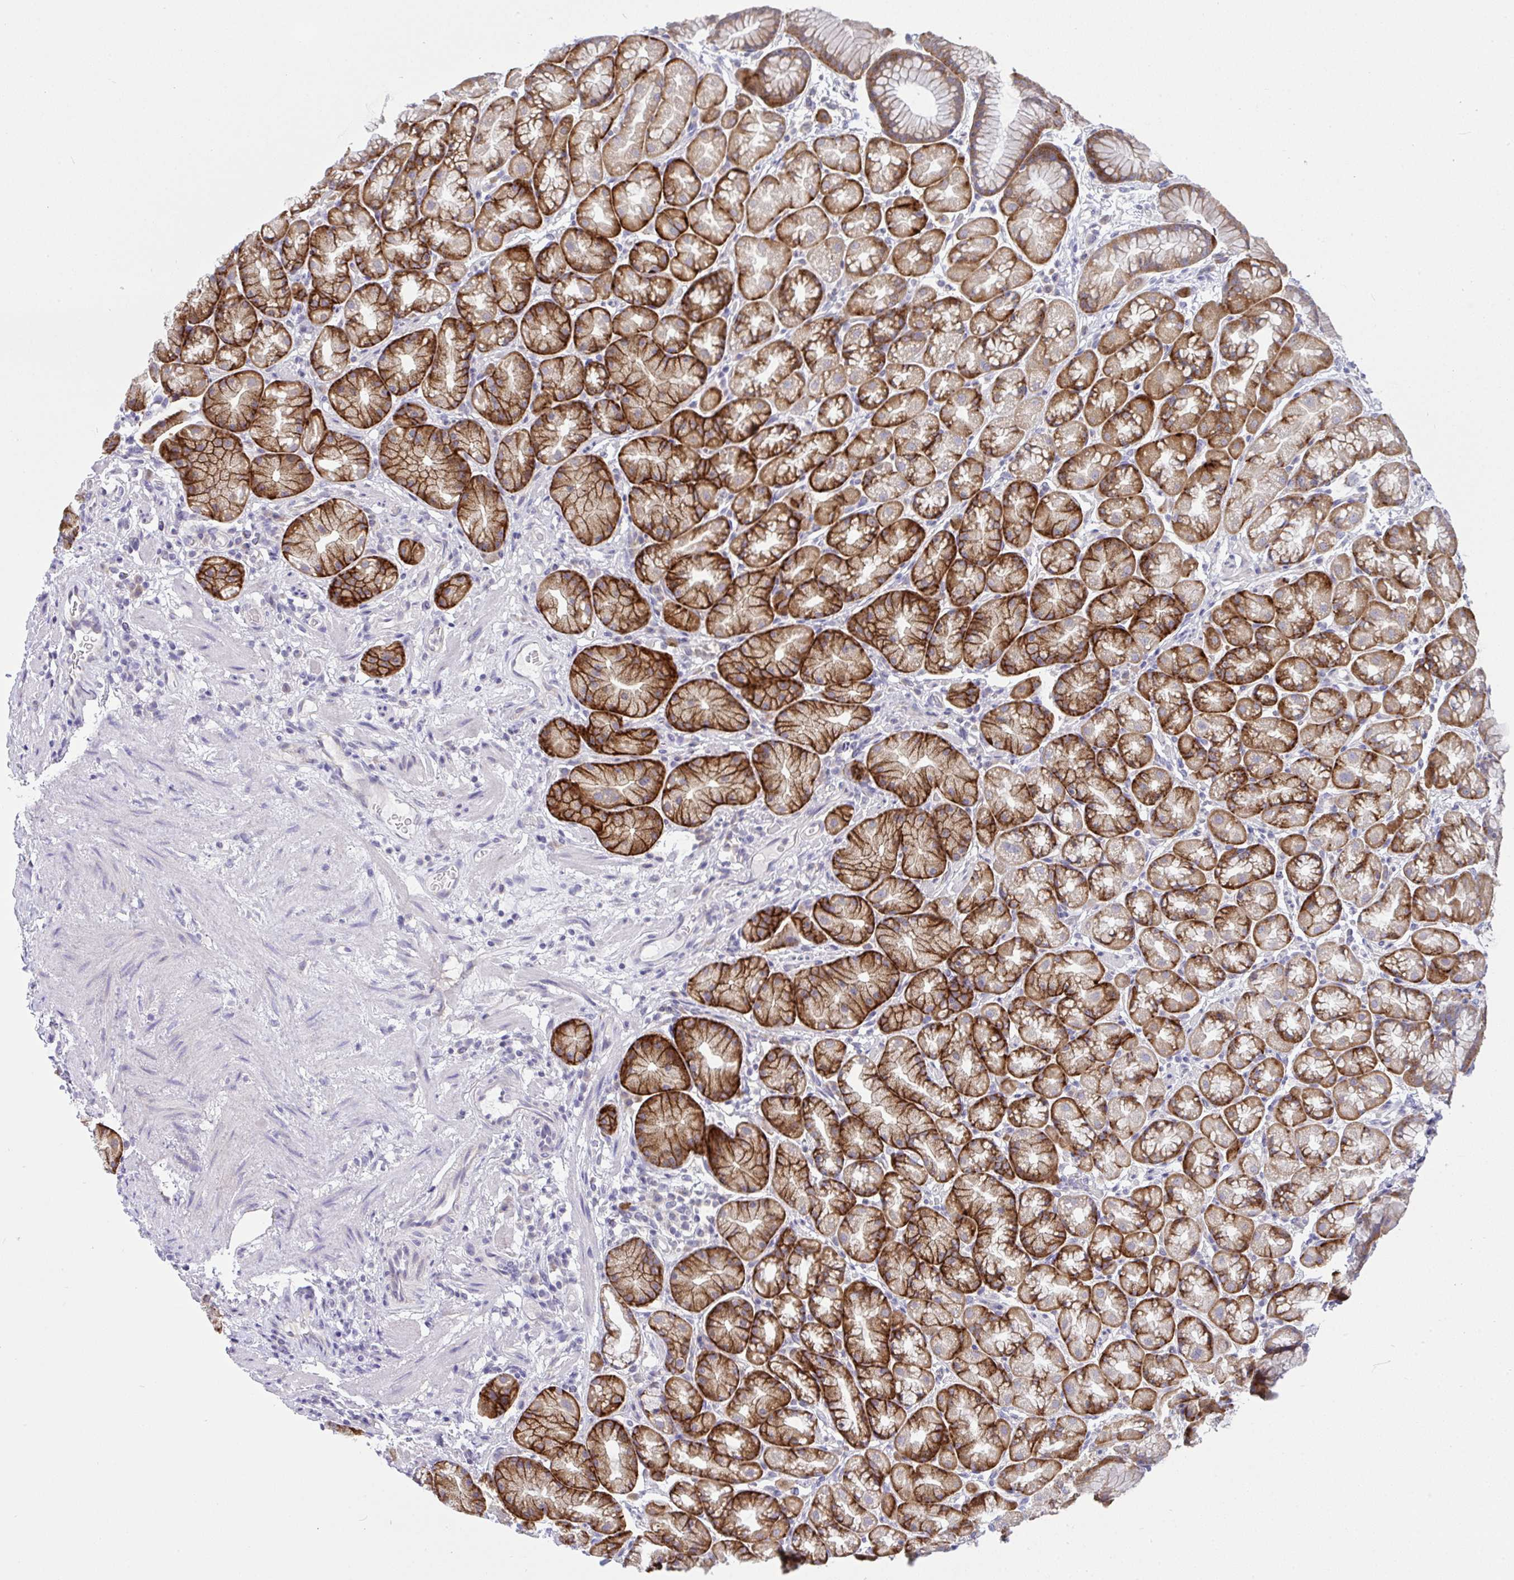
{"staining": {"intensity": "strong", "quantity": "25%-75%", "location": "cytoplasmic/membranous"}, "tissue": "stomach", "cell_type": "Glandular cells", "image_type": "normal", "snomed": [{"axis": "morphology", "description": "Normal tissue, NOS"}, {"axis": "topography", "description": "Stomach, lower"}], "caption": "Normal stomach displays strong cytoplasmic/membranous positivity in about 25%-75% of glandular cells, visualized by immunohistochemistry.", "gene": "TMEM41A", "patient": {"sex": "male", "age": 67}}